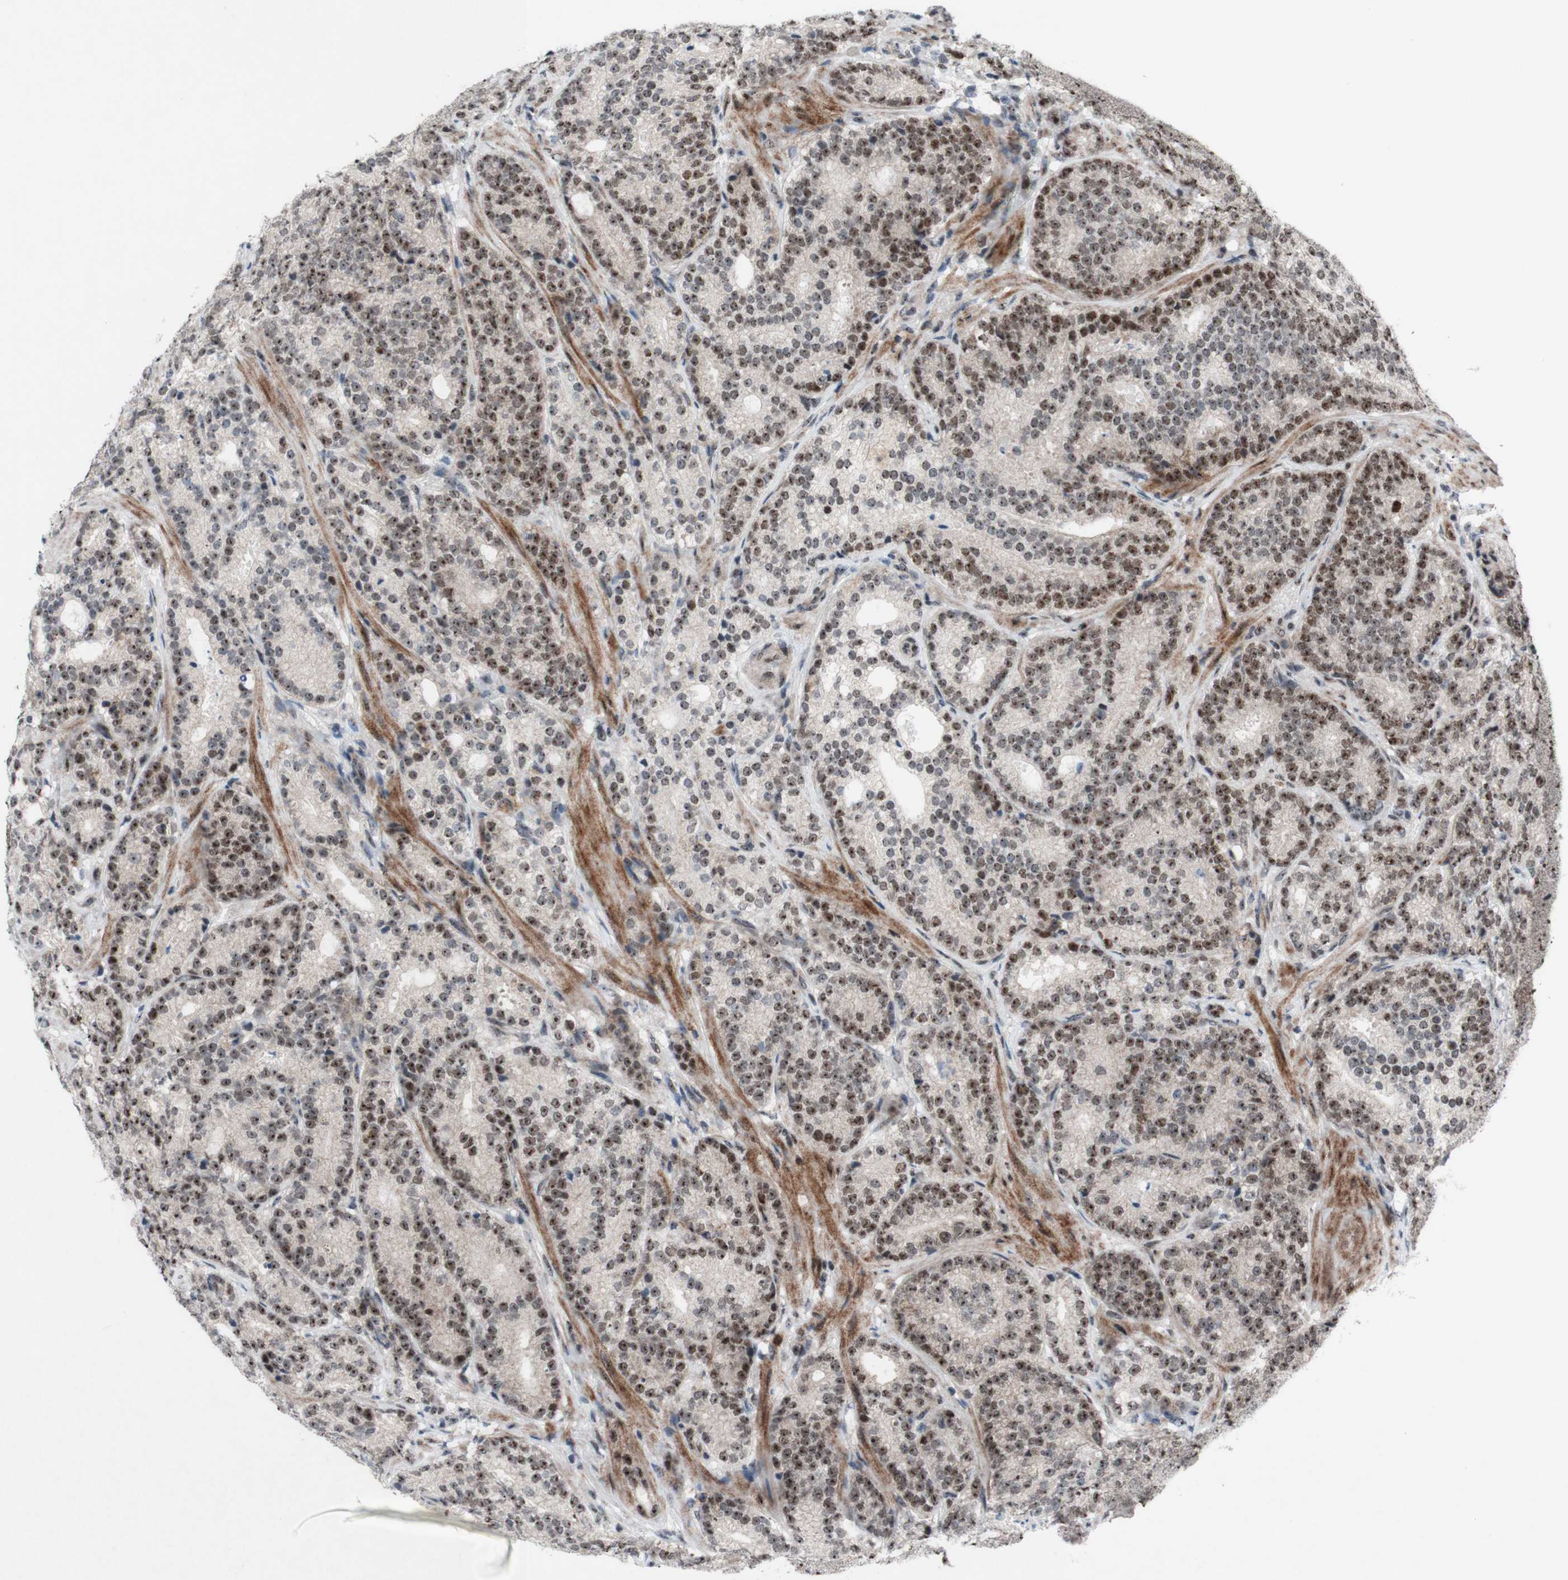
{"staining": {"intensity": "moderate", "quantity": ">75%", "location": "nuclear"}, "tissue": "prostate cancer", "cell_type": "Tumor cells", "image_type": "cancer", "snomed": [{"axis": "morphology", "description": "Adenocarcinoma, High grade"}, {"axis": "topography", "description": "Prostate"}], "caption": "A micrograph of human prostate cancer (adenocarcinoma (high-grade)) stained for a protein reveals moderate nuclear brown staining in tumor cells.", "gene": "POLR1A", "patient": {"sex": "male", "age": 61}}